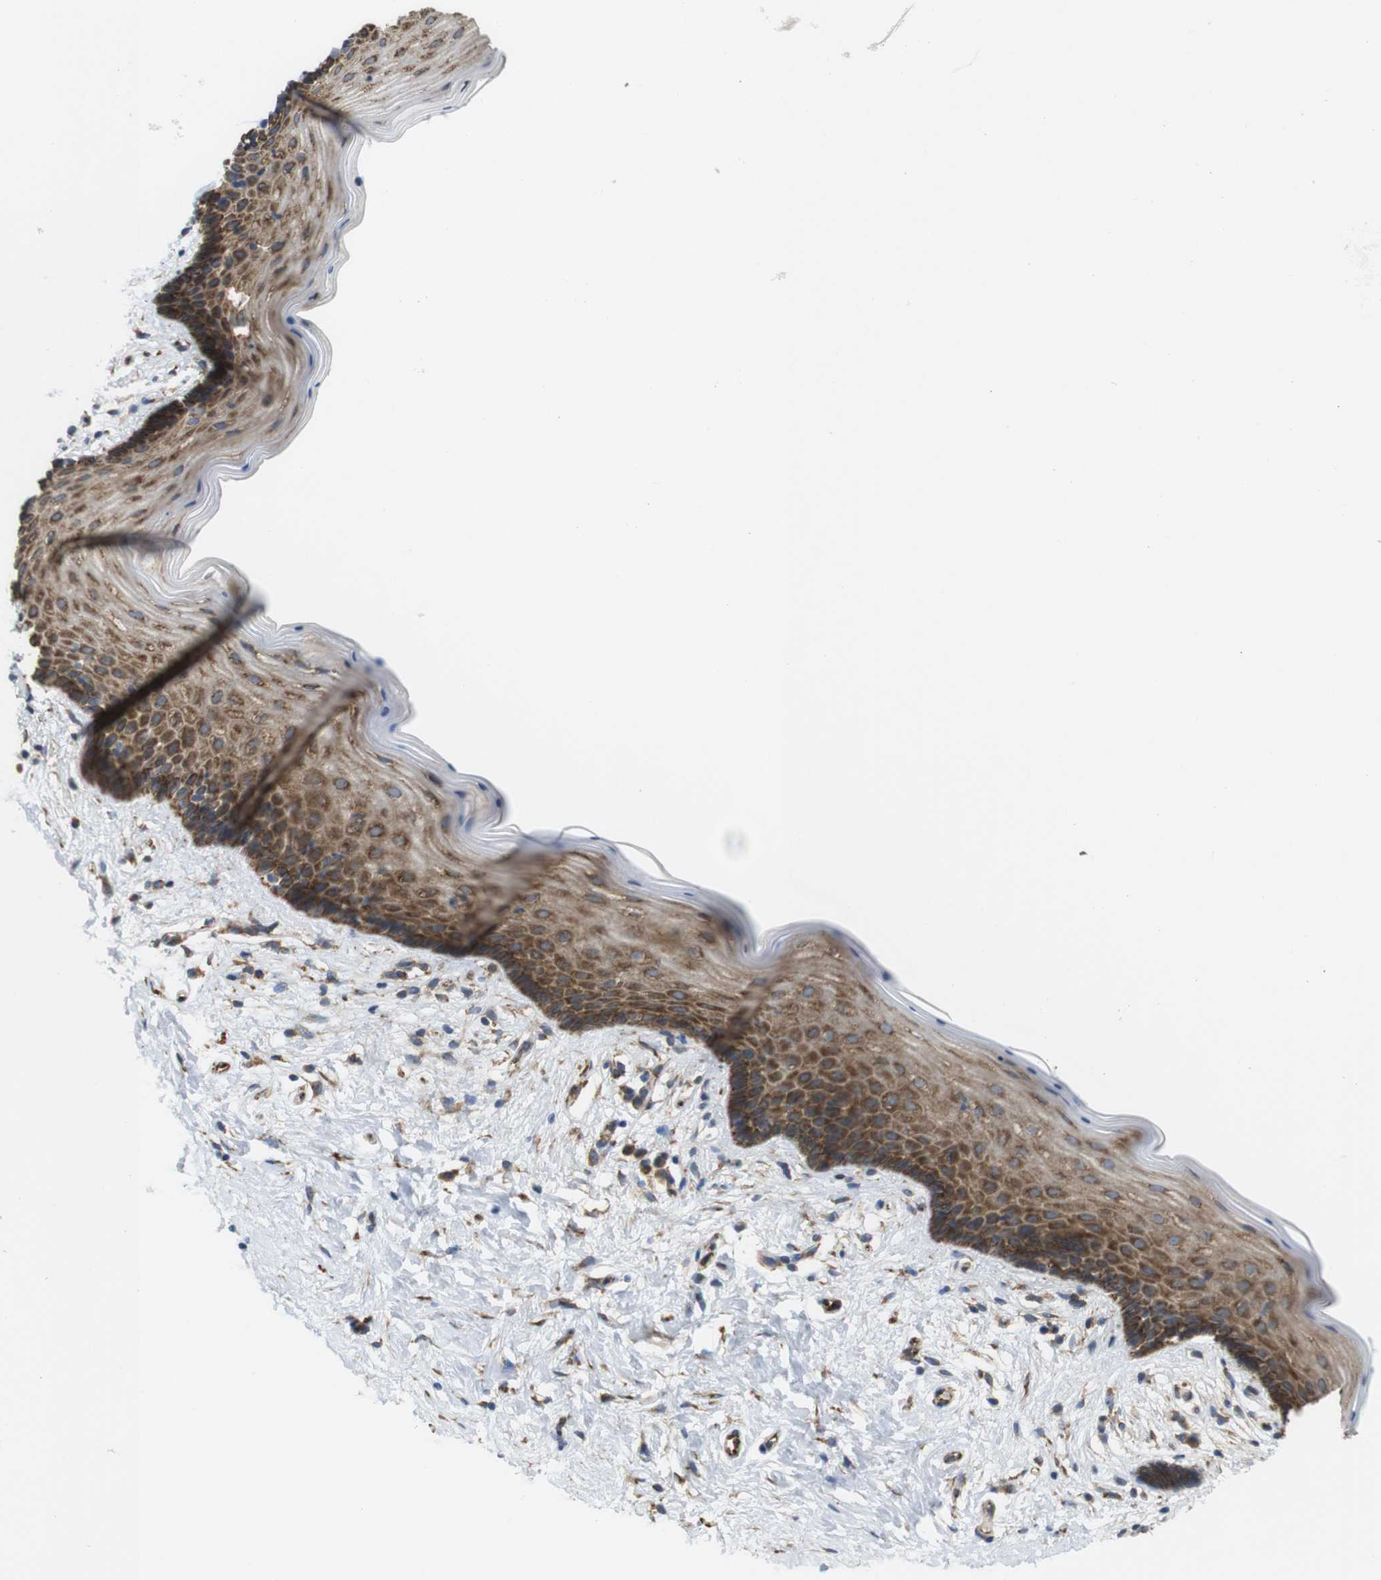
{"staining": {"intensity": "moderate", "quantity": ">75%", "location": "cytoplasmic/membranous"}, "tissue": "vagina", "cell_type": "Squamous epithelial cells", "image_type": "normal", "snomed": [{"axis": "morphology", "description": "Normal tissue, NOS"}, {"axis": "topography", "description": "Vagina"}], "caption": "A brown stain labels moderate cytoplasmic/membranous staining of a protein in squamous epithelial cells of normal human vagina.", "gene": "PCNX2", "patient": {"sex": "female", "age": 44}}